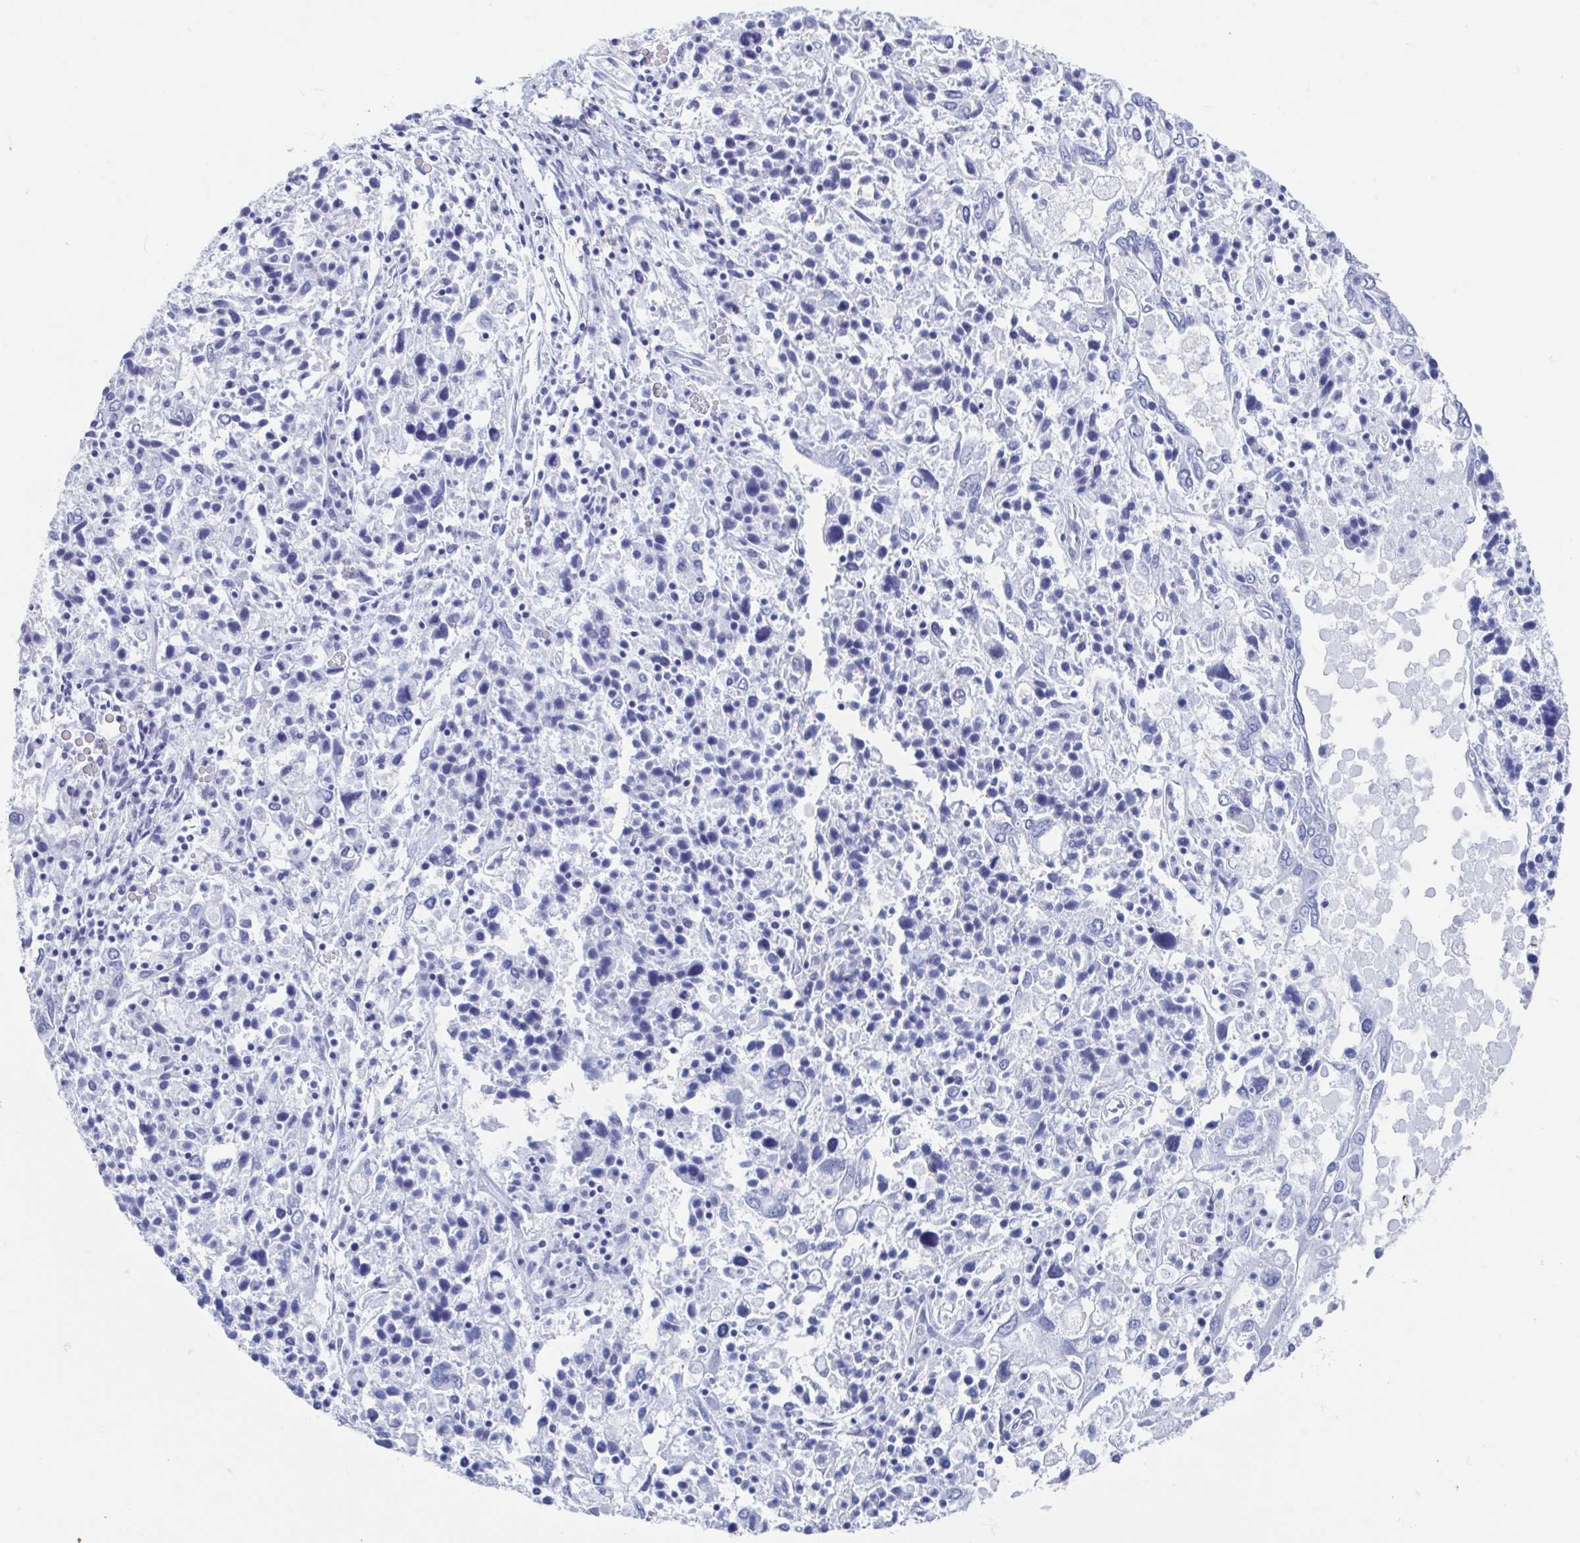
{"staining": {"intensity": "negative", "quantity": "none", "location": "none"}, "tissue": "ovarian cancer", "cell_type": "Tumor cells", "image_type": "cancer", "snomed": [{"axis": "morphology", "description": "Carcinoma, endometroid"}, {"axis": "topography", "description": "Ovary"}], "caption": "This is an IHC histopathology image of ovarian cancer. There is no staining in tumor cells.", "gene": "C10orf53", "patient": {"sex": "female", "age": 62}}